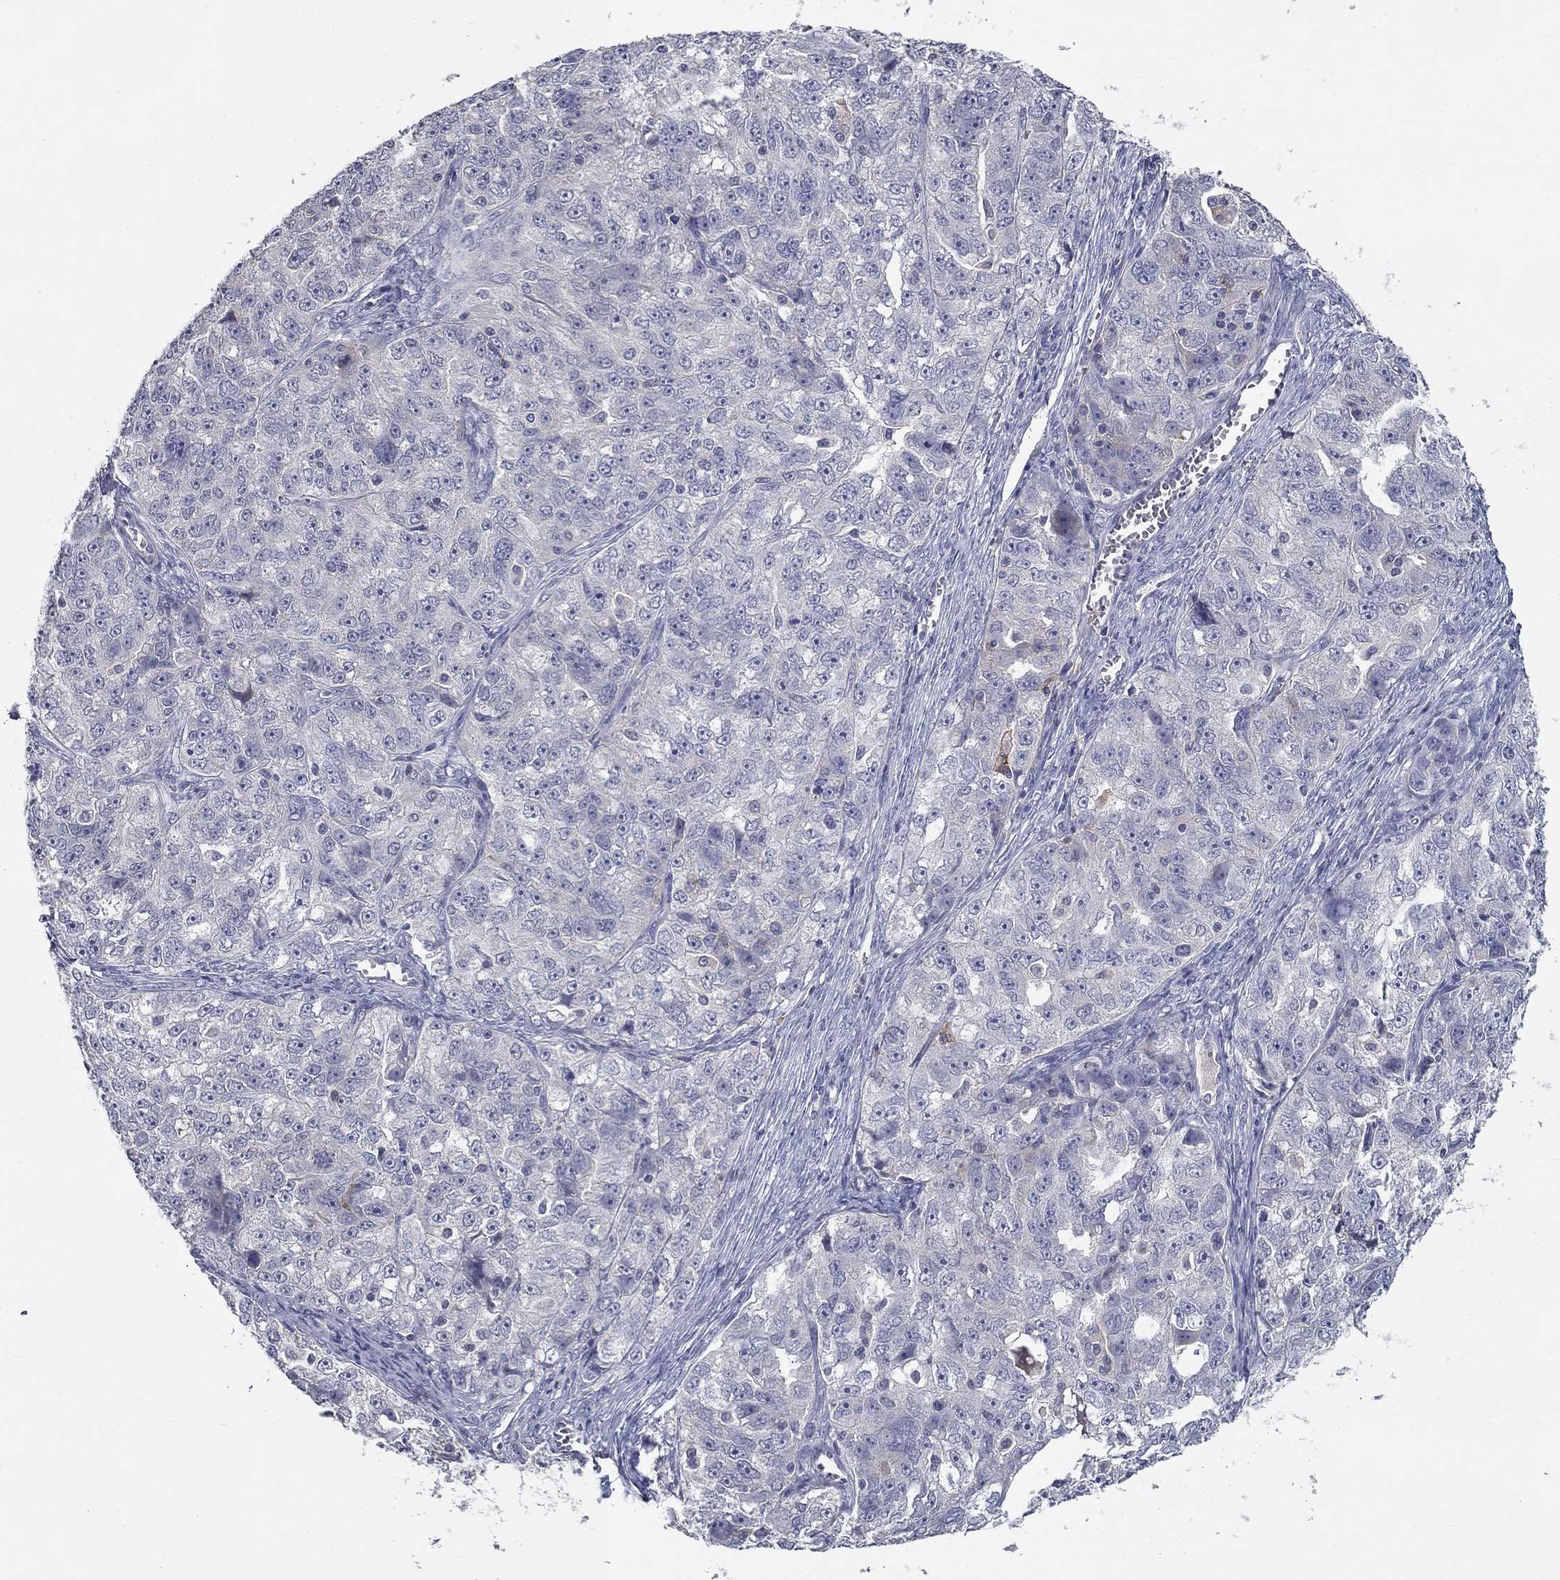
{"staining": {"intensity": "negative", "quantity": "none", "location": "none"}, "tissue": "ovarian cancer", "cell_type": "Tumor cells", "image_type": "cancer", "snomed": [{"axis": "morphology", "description": "Cystadenocarcinoma, serous, NOS"}, {"axis": "topography", "description": "Ovary"}], "caption": "A high-resolution micrograph shows immunohistochemistry (IHC) staining of ovarian cancer, which demonstrates no significant staining in tumor cells. The staining was performed using DAB (3,3'-diaminobenzidine) to visualize the protein expression in brown, while the nuclei were stained in blue with hematoxylin (Magnification: 20x).", "gene": "CD274", "patient": {"sex": "female", "age": 51}}